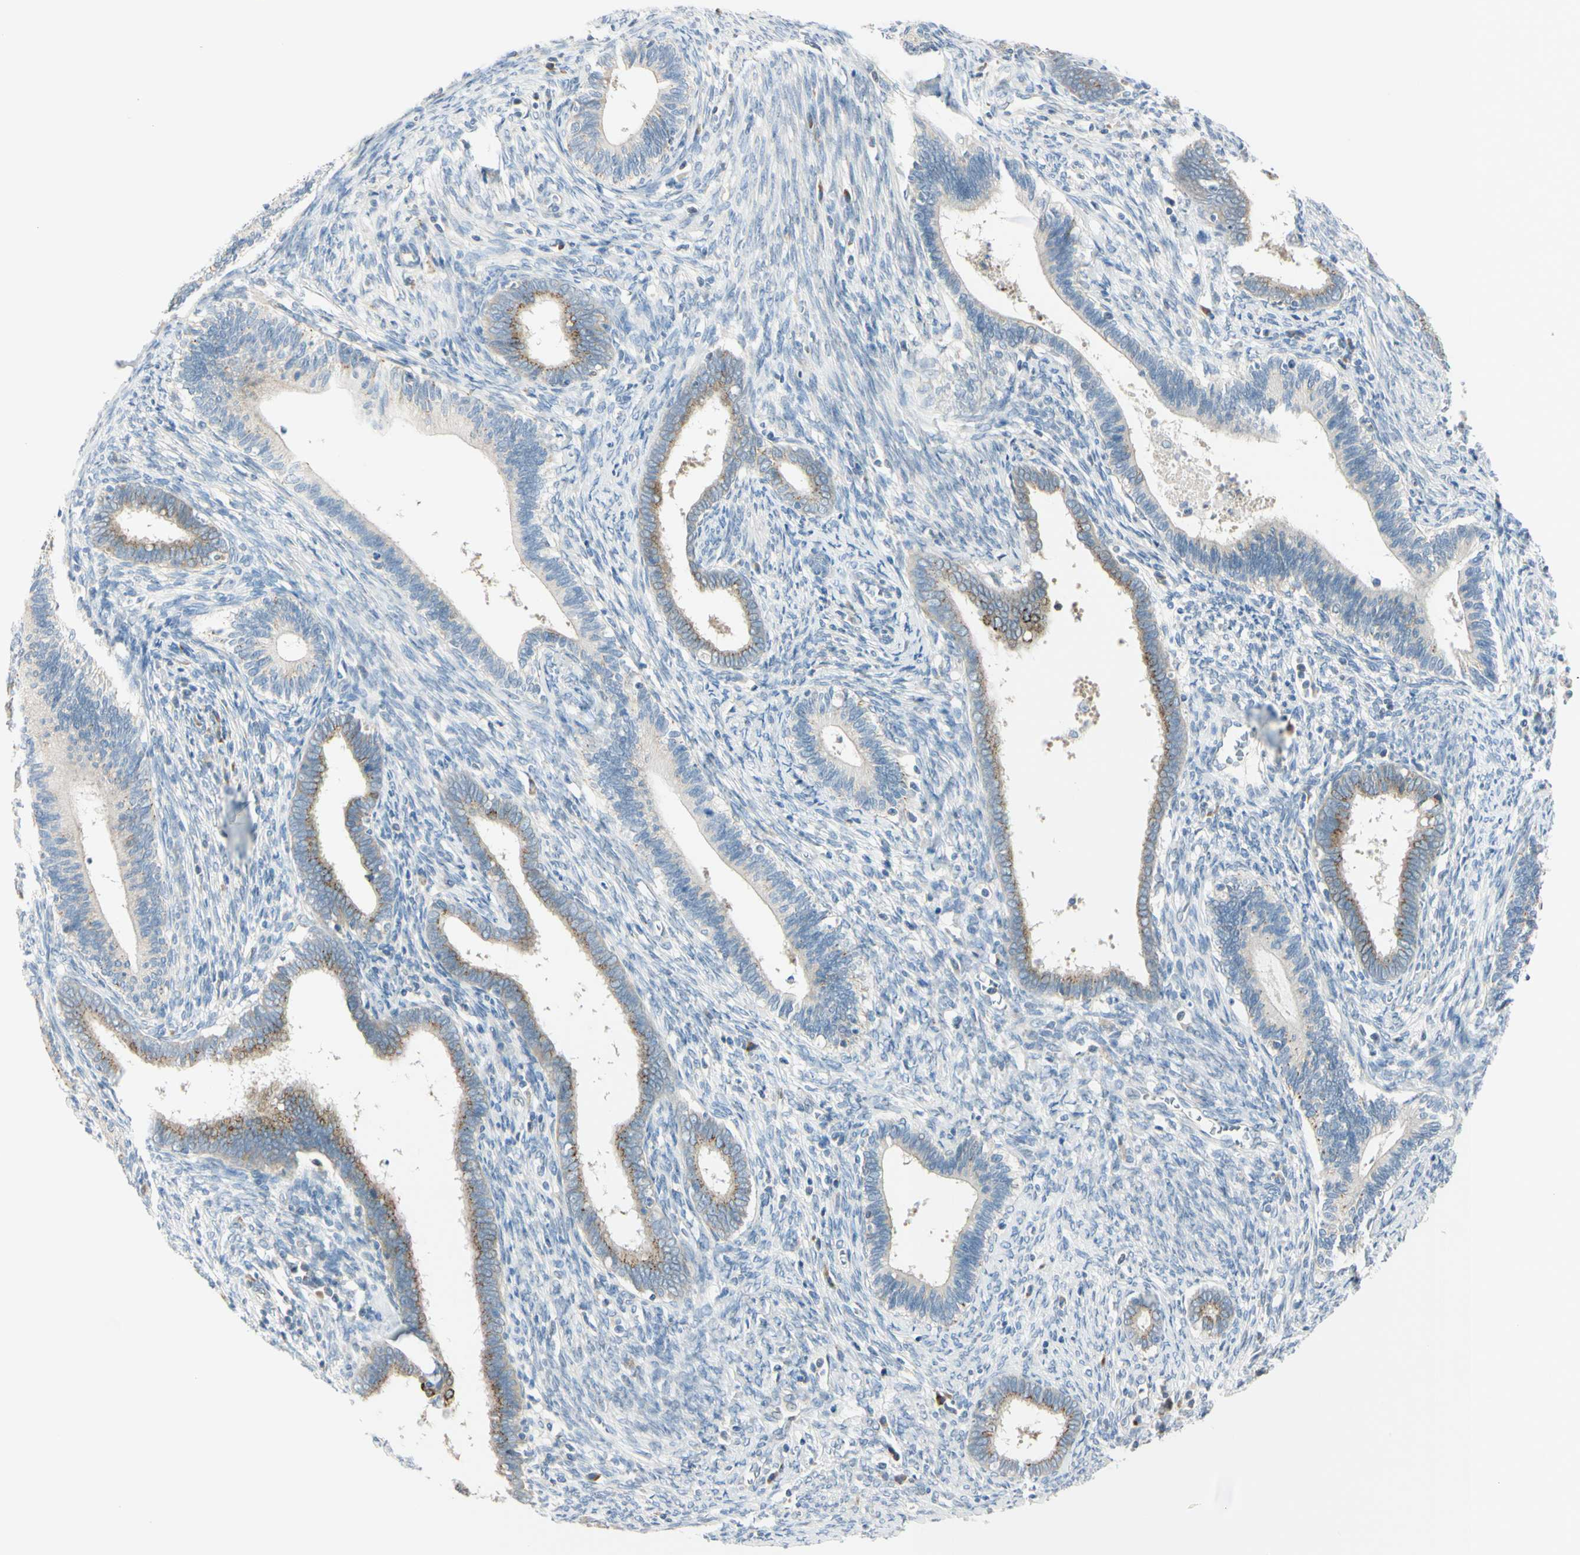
{"staining": {"intensity": "moderate", "quantity": "25%-75%", "location": "cytoplasmic/membranous"}, "tissue": "cervical cancer", "cell_type": "Tumor cells", "image_type": "cancer", "snomed": [{"axis": "morphology", "description": "Adenocarcinoma, NOS"}, {"axis": "topography", "description": "Cervix"}], "caption": "Adenocarcinoma (cervical) stained with immunohistochemistry exhibits moderate cytoplasmic/membranous expression in about 25%-75% of tumor cells. (Stains: DAB in brown, nuclei in blue, Microscopy: brightfield microscopy at high magnification).", "gene": "GALNT5", "patient": {"sex": "female", "age": 44}}